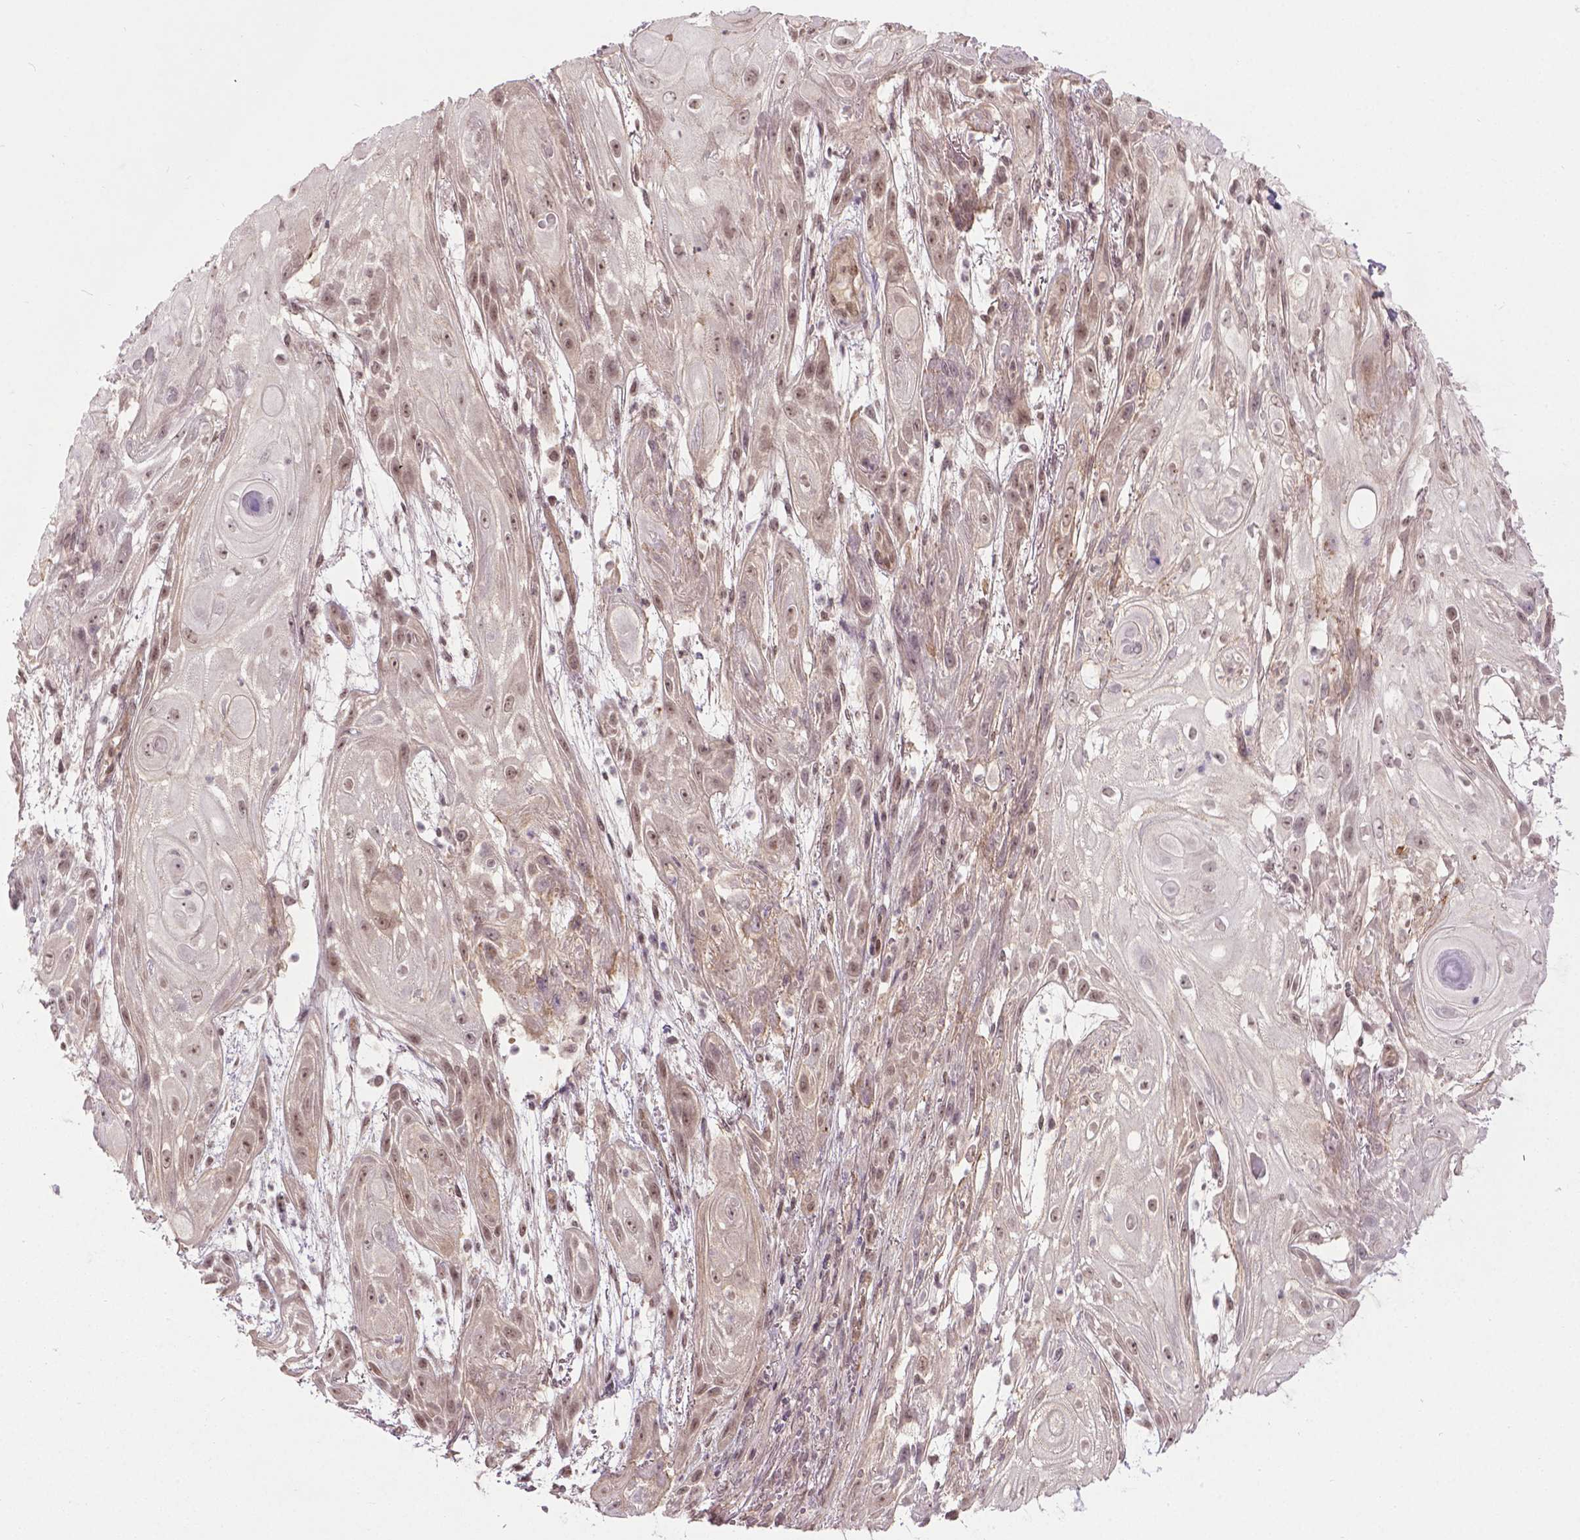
{"staining": {"intensity": "weak", "quantity": ">75%", "location": "nuclear"}, "tissue": "skin cancer", "cell_type": "Tumor cells", "image_type": "cancer", "snomed": [{"axis": "morphology", "description": "Squamous cell carcinoma, NOS"}, {"axis": "topography", "description": "Skin"}], "caption": "A photomicrograph showing weak nuclear positivity in about >75% of tumor cells in skin squamous cell carcinoma, as visualized by brown immunohistochemical staining.", "gene": "ANKRD54", "patient": {"sex": "male", "age": 62}}